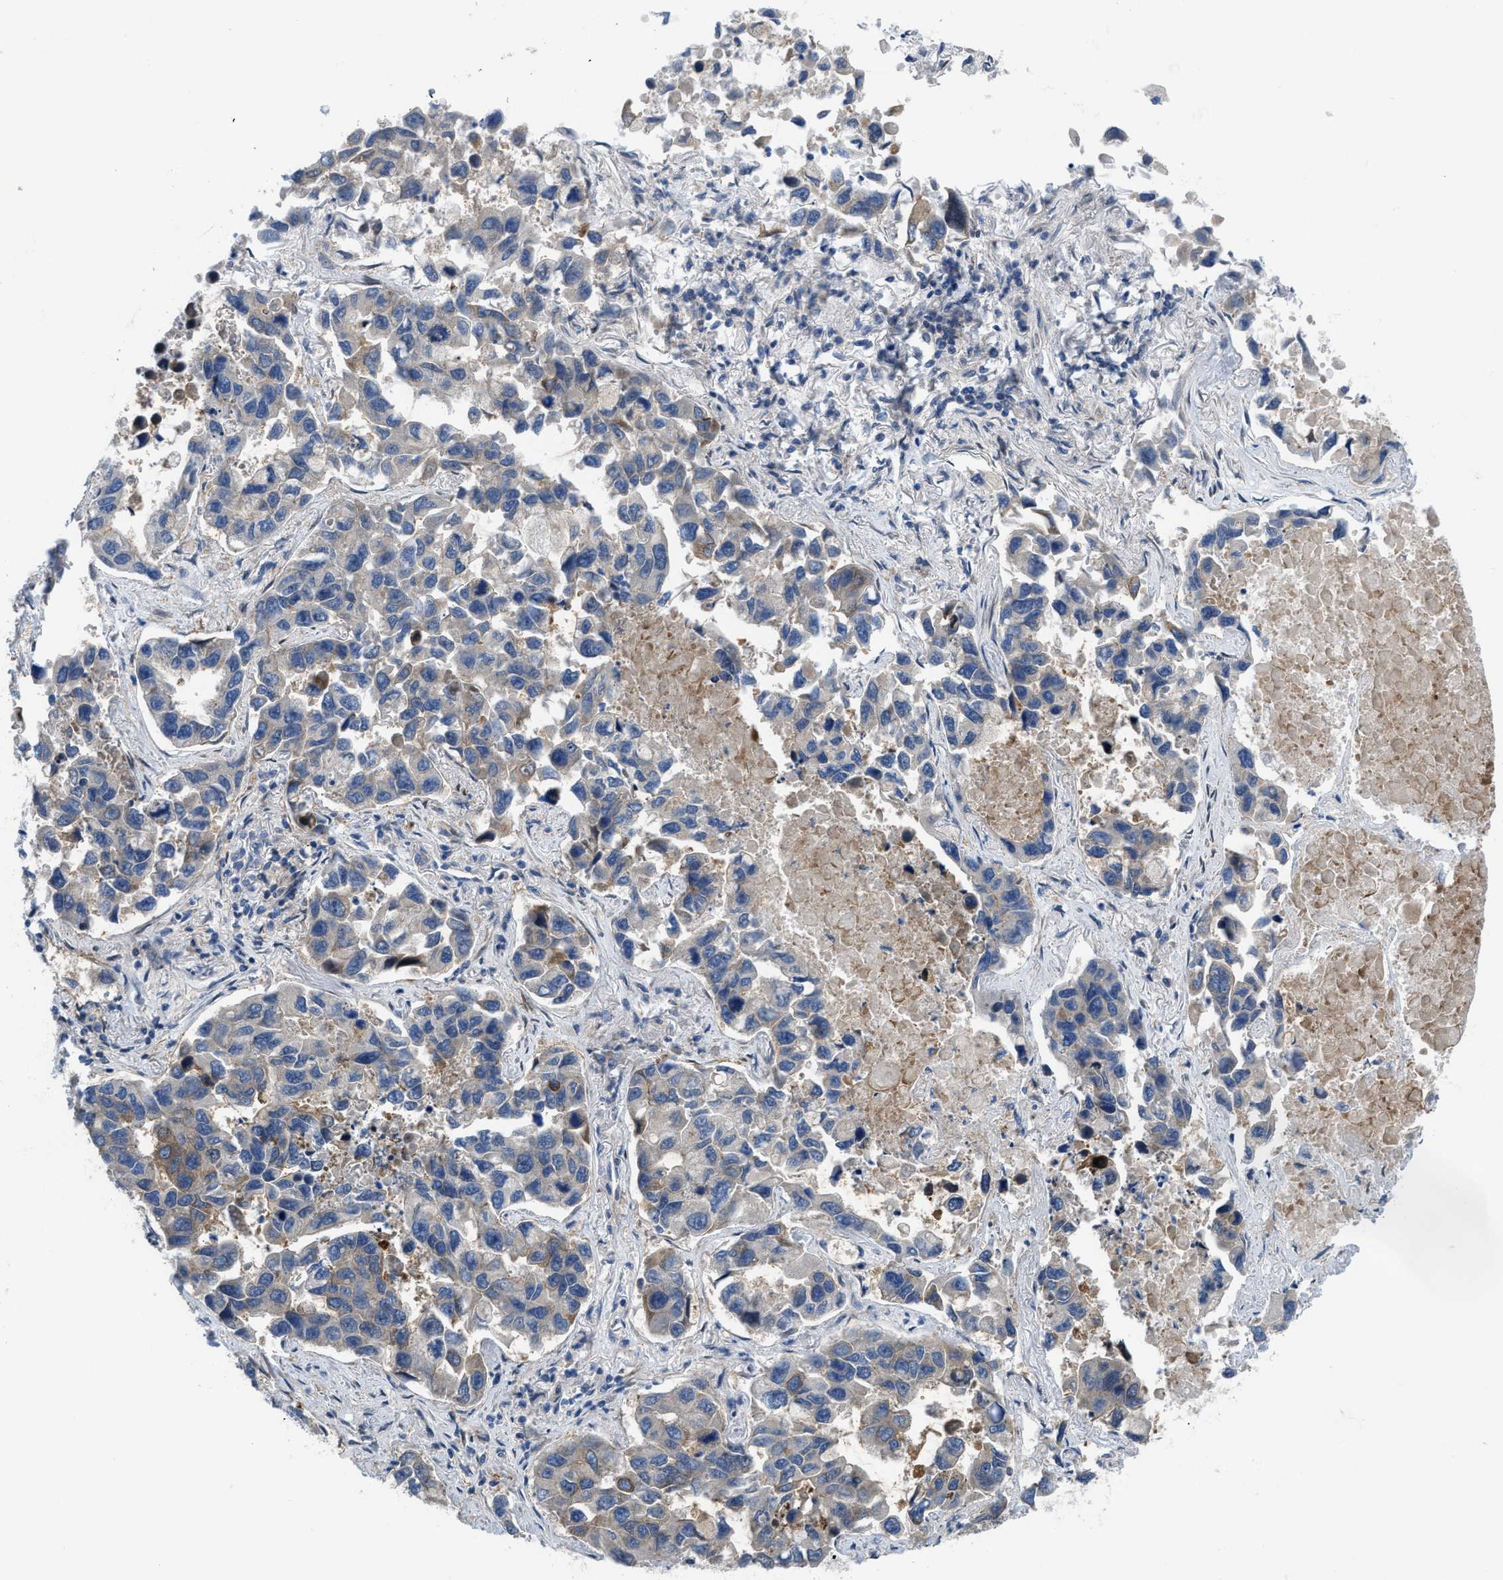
{"staining": {"intensity": "negative", "quantity": "none", "location": "none"}, "tissue": "lung cancer", "cell_type": "Tumor cells", "image_type": "cancer", "snomed": [{"axis": "morphology", "description": "Adenocarcinoma, NOS"}, {"axis": "topography", "description": "Lung"}], "caption": "Protein analysis of lung adenocarcinoma reveals no significant positivity in tumor cells.", "gene": "MYO18A", "patient": {"sex": "male", "age": 64}}